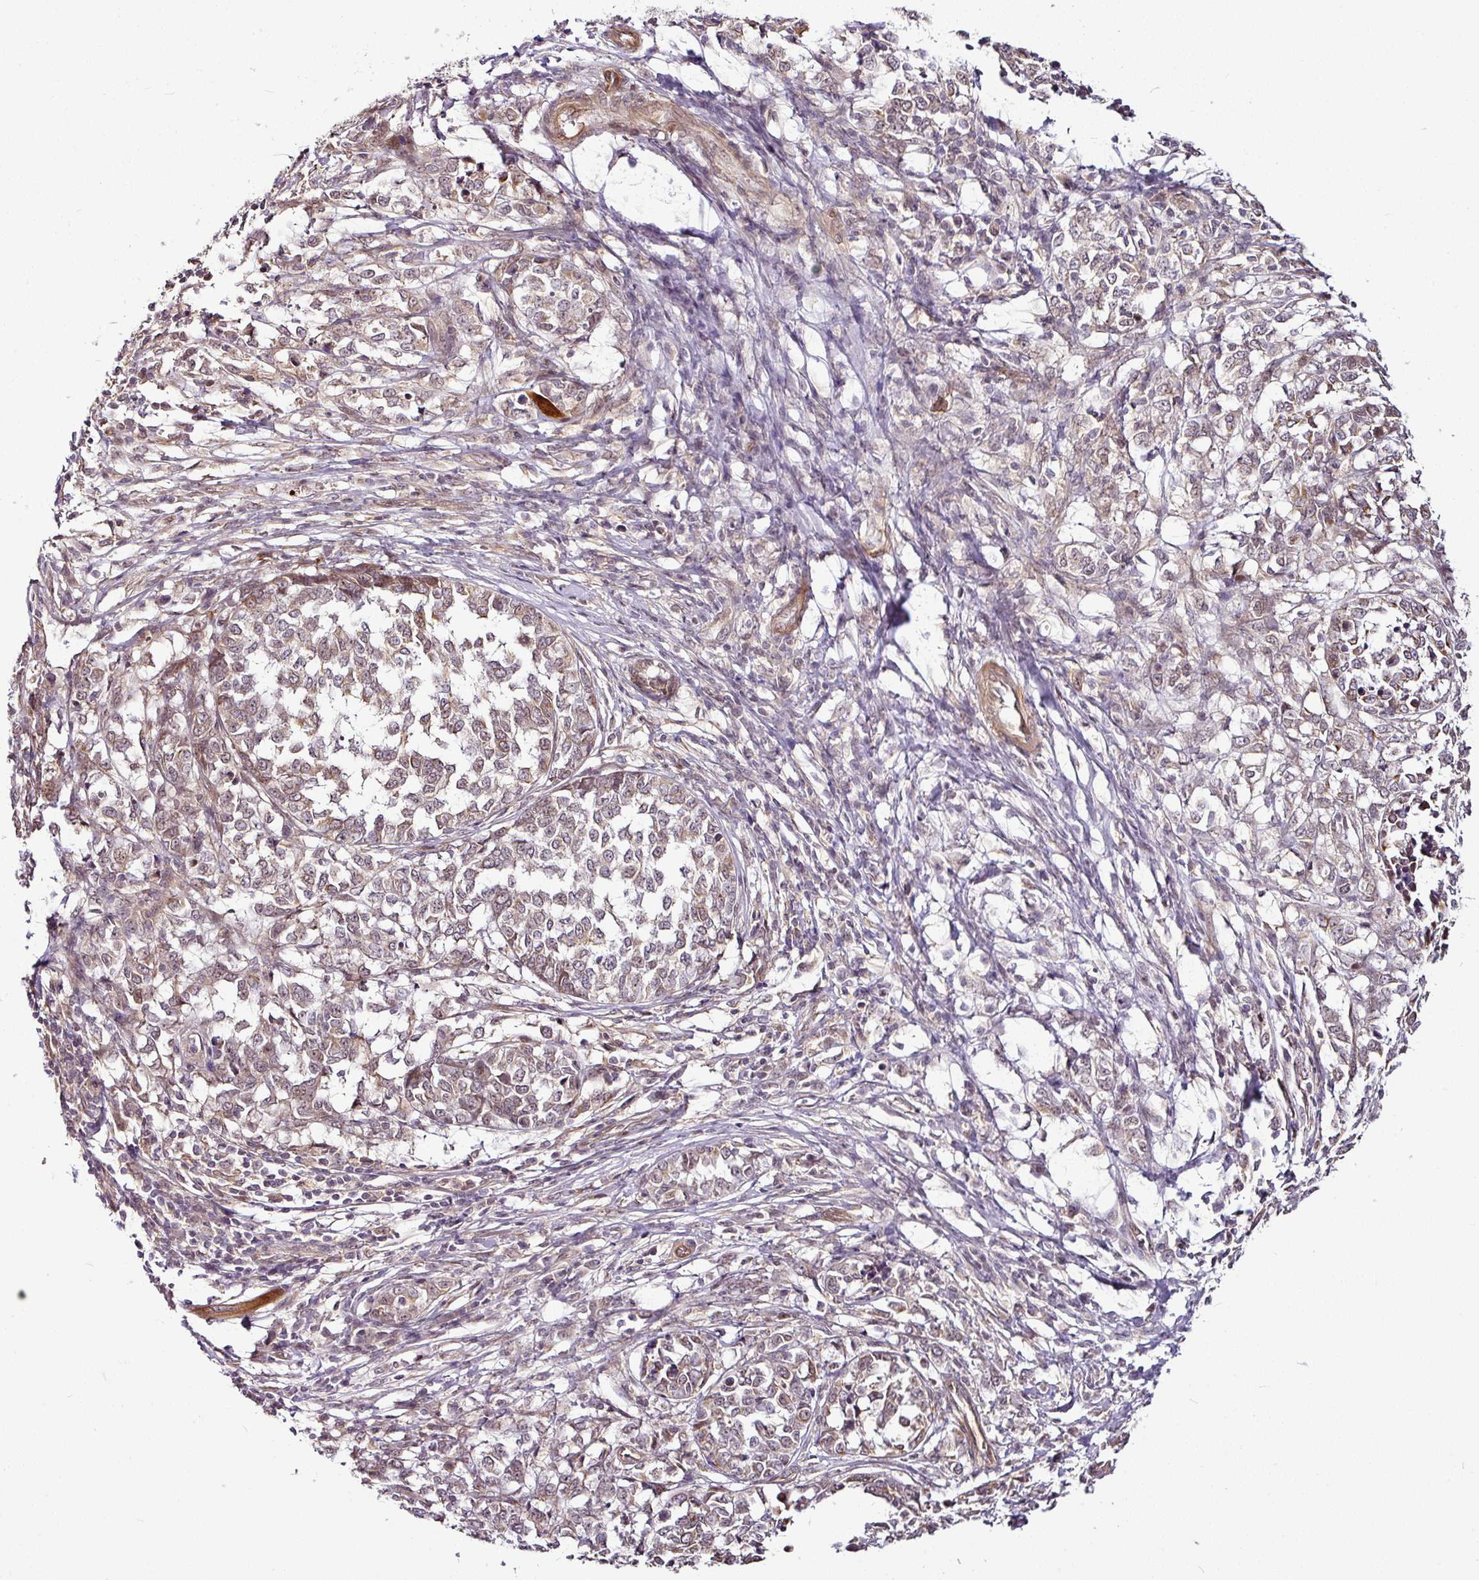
{"staining": {"intensity": "weak", "quantity": ">75%", "location": "cytoplasmic/membranous,nuclear"}, "tissue": "melanoma", "cell_type": "Tumor cells", "image_type": "cancer", "snomed": [{"axis": "morphology", "description": "Malignant melanoma, NOS"}, {"axis": "topography", "description": "Skin"}], "caption": "The histopathology image displays immunohistochemical staining of melanoma. There is weak cytoplasmic/membranous and nuclear expression is appreciated in approximately >75% of tumor cells.", "gene": "DCAF13", "patient": {"sex": "female", "age": 72}}